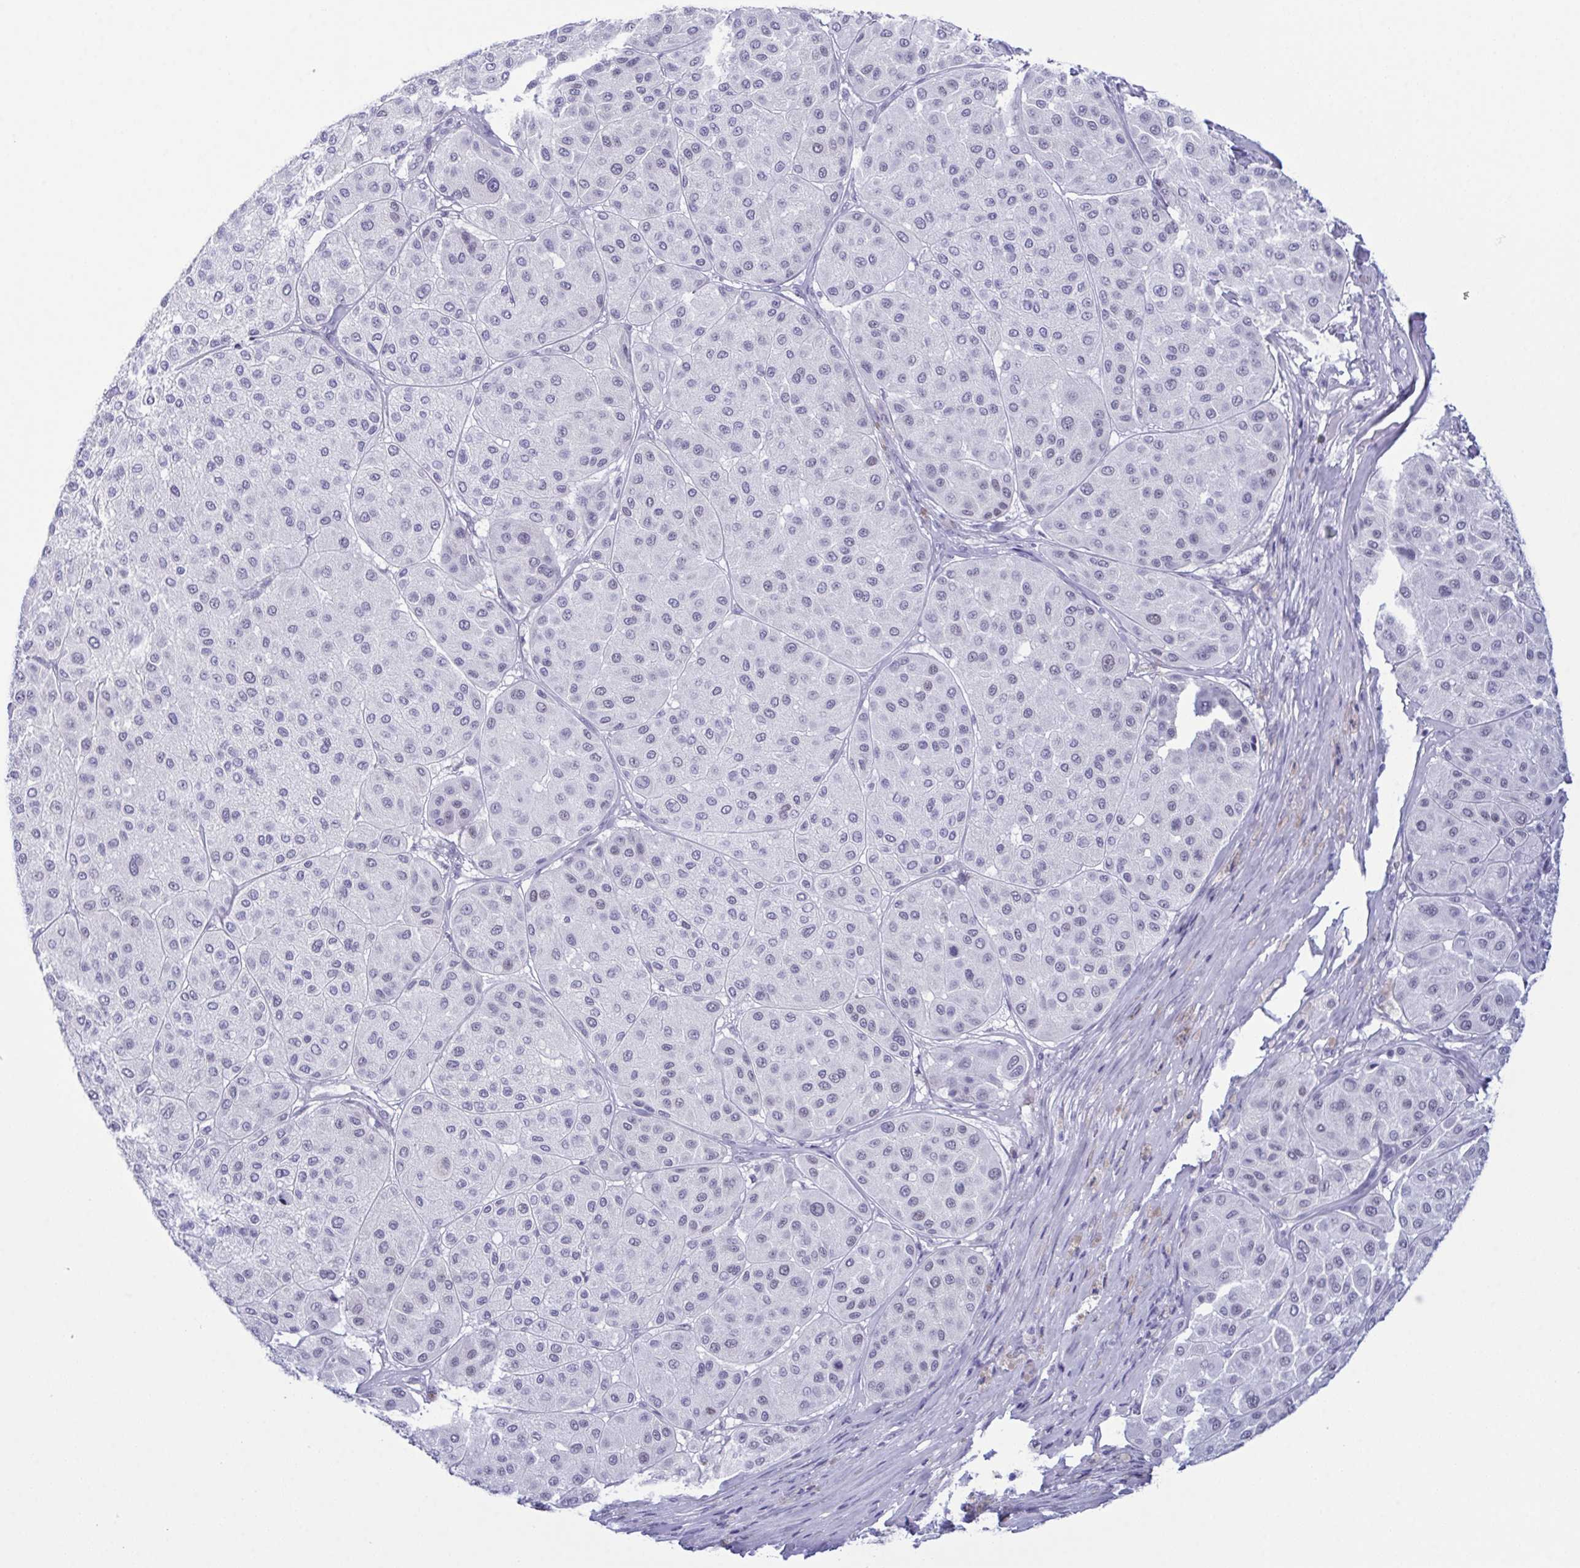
{"staining": {"intensity": "negative", "quantity": "none", "location": "none"}, "tissue": "melanoma", "cell_type": "Tumor cells", "image_type": "cancer", "snomed": [{"axis": "morphology", "description": "Malignant melanoma, Metastatic site"}, {"axis": "topography", "description": "Smooth muscle"}], "caption": "A photomicrograph of melanoma stained for a protein displays no brown staining in tumor cells.", "gene": "SUGP2", "patient": {"sex": "male", "age": 41}}